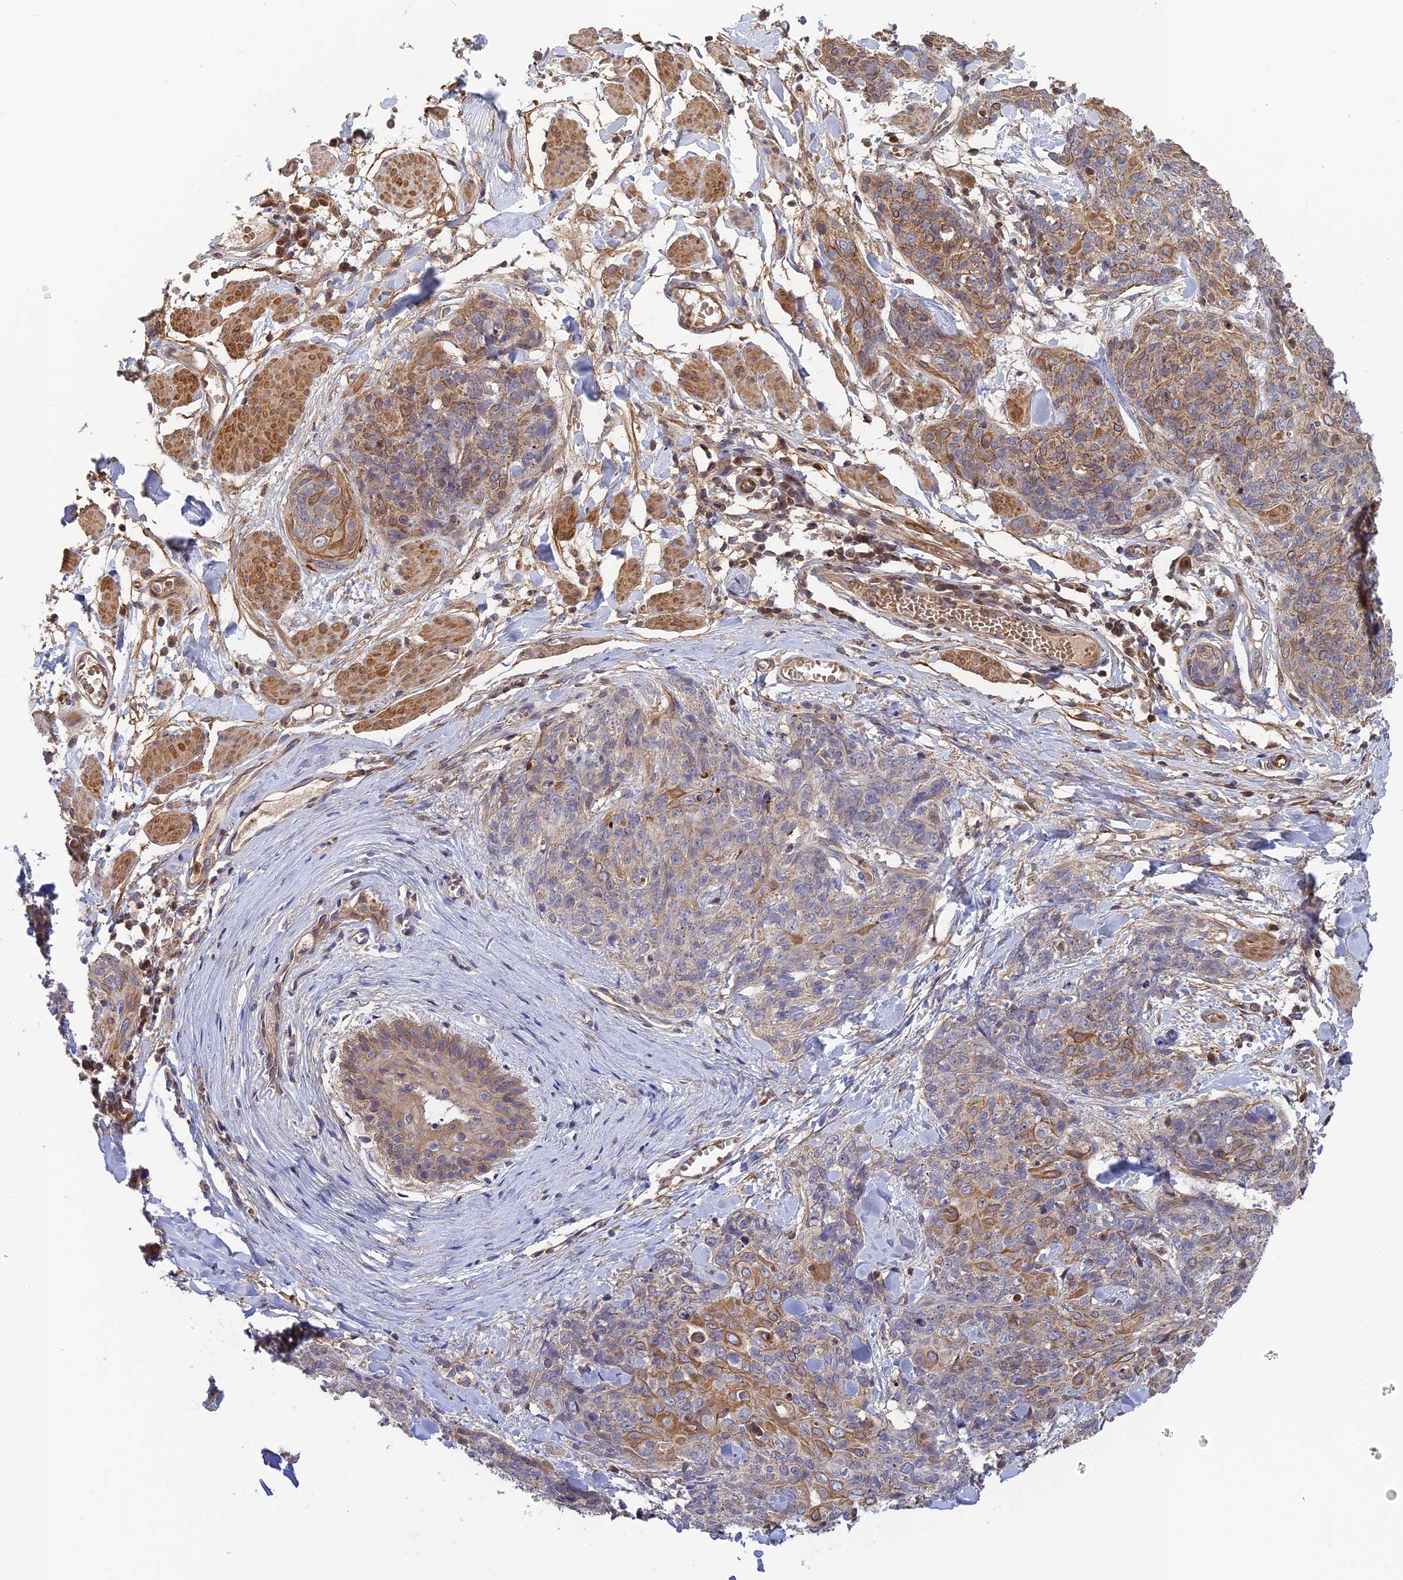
{"staining": {"intensity": "moderate", "quantity": "25%-75%", "location": "cytoplasmic/membranous"}, "tissue": "skin cancer", "cell_type": "Tumor cells", "image_type": "cancer", "snomed": [{"axis": "morphology", "description": "Squamous cell carcinoma, NOS"}, {"axis": "topography", "description": "Skin"}, {"axis": "topography", "description": "Vulva"}], "caption": "Tumor cells exhibit medium levels of moderate cytoplasmic/membranous positivity in about 25%-75% of cells in human skin cancer. (DAB = brown stain, brightfield microscopy at high magnification).", "gene": "RPIA", "patient": {"sex": "female", "age": 85}}